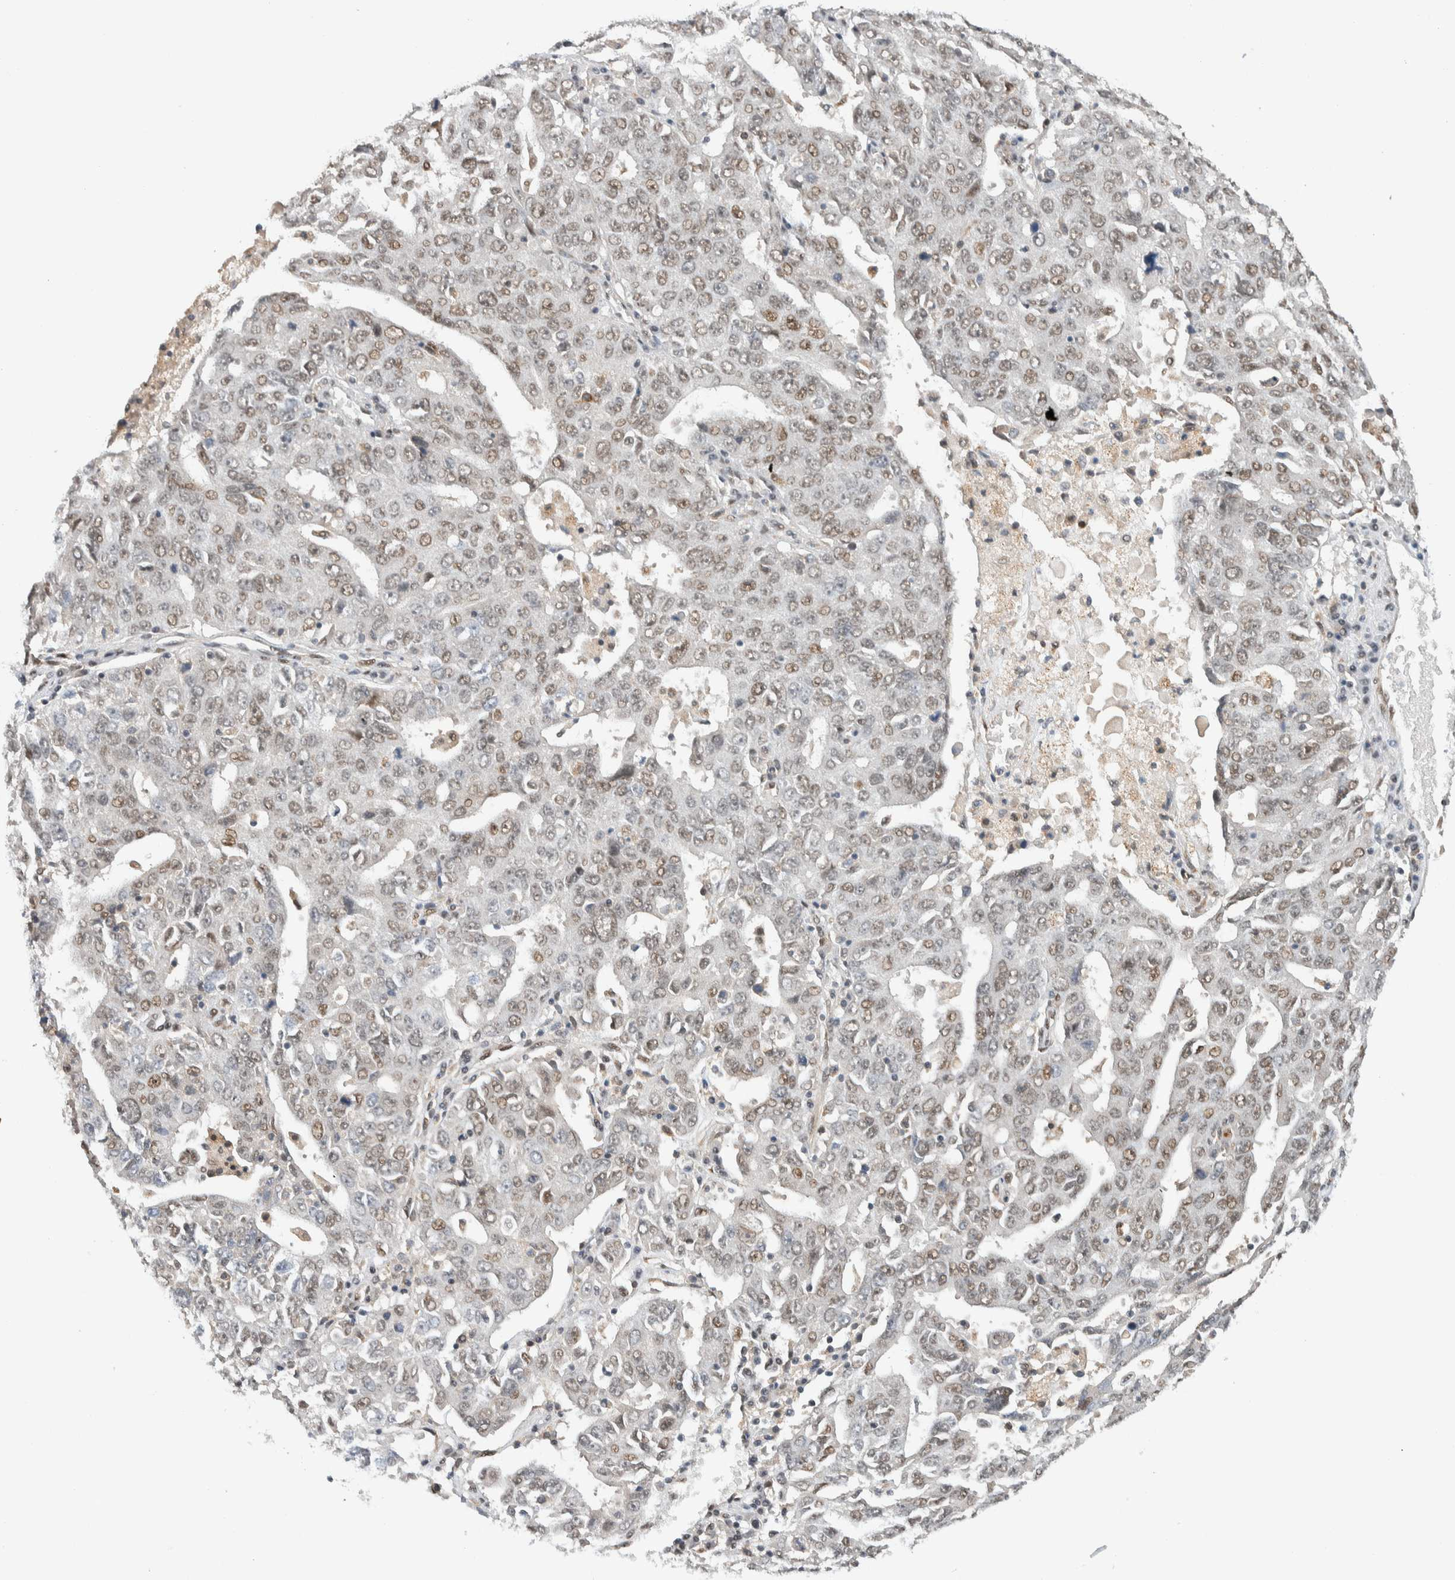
{"staining": {"intensity": "weak", "quantity": "25%-75%", "location": "nuclear"}, "tissue": "ovarian cancer", "cell_type": "Tumor cells", "image_type": "cancer", "snomed": [{"axis": "morphology", "description": "Carcinoma, endometroid"}, {"axis": "topography", "description": "Ovary"}], "caption": "Human ovarian endometroid carcinoma stained with a brown dye reveals weak nuclear positive expression in approximately 25%-75% of tumor cells.", "gene": "TNRC18", "patient": {"sex": "female", "age": 62}}